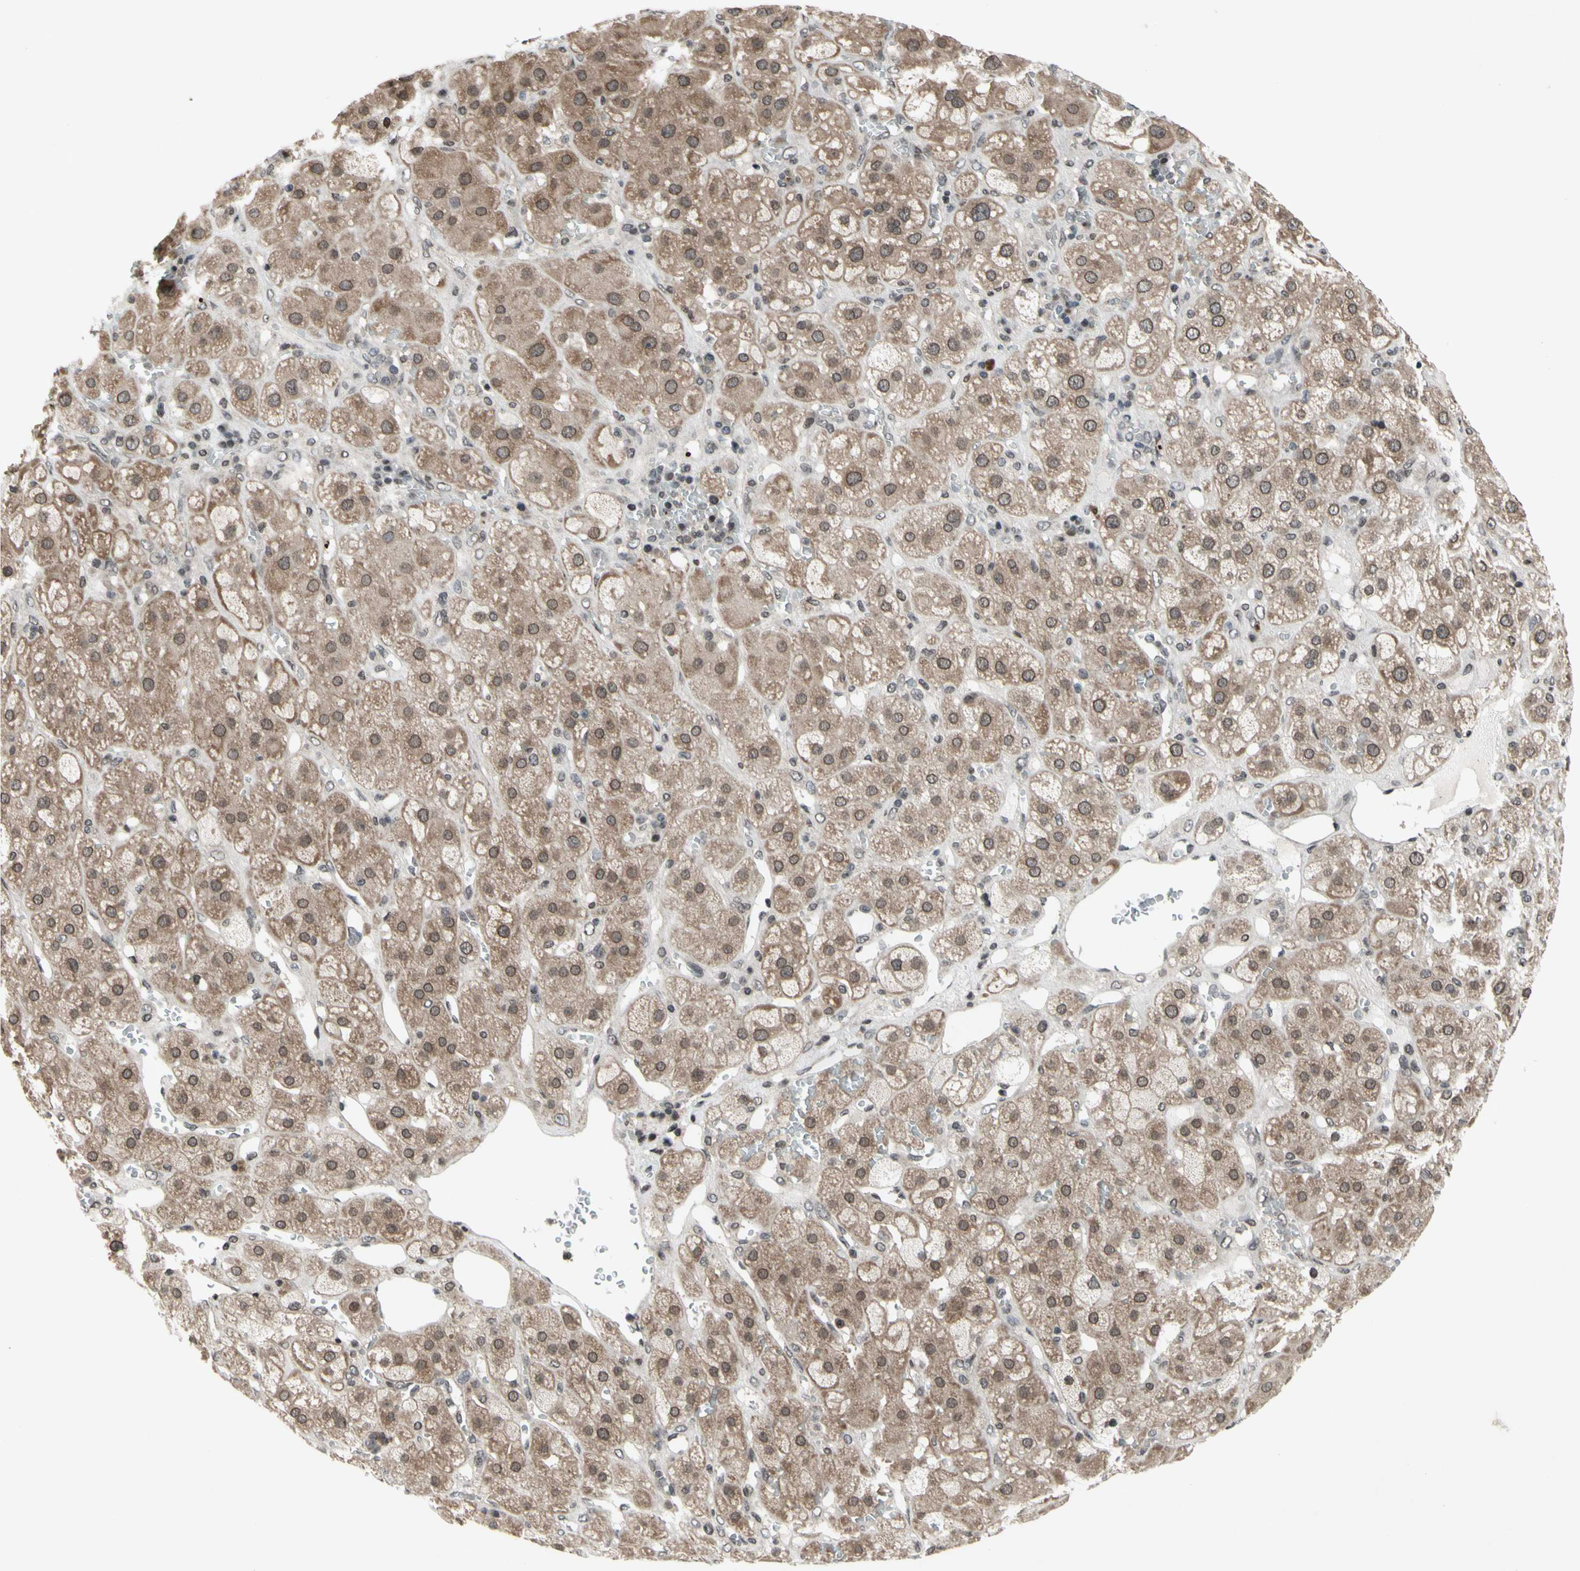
{"staining": {"intensity": "weak", "quantity": "25%-75%", "location": "cytoplasmic/membranous,nuclear"}, "tissue": "adrenal gland", "cell_type": "Glandular cells", "image_type": "normal", "snomed": [{"axis": "morphology", "description": "Normal tissue, NOS"}, {"axis": "topography", "description": "Adrenal gland"}], "caption": "Immunohistochemistry of unremarkable human adrenal gland reveals low levels of weak cytoplasmic/membranous,nuclear positivity in about 25%-75% of glandular cells.", "gene": "XPO1", "patient": {"sex": "female", "age": 47}}